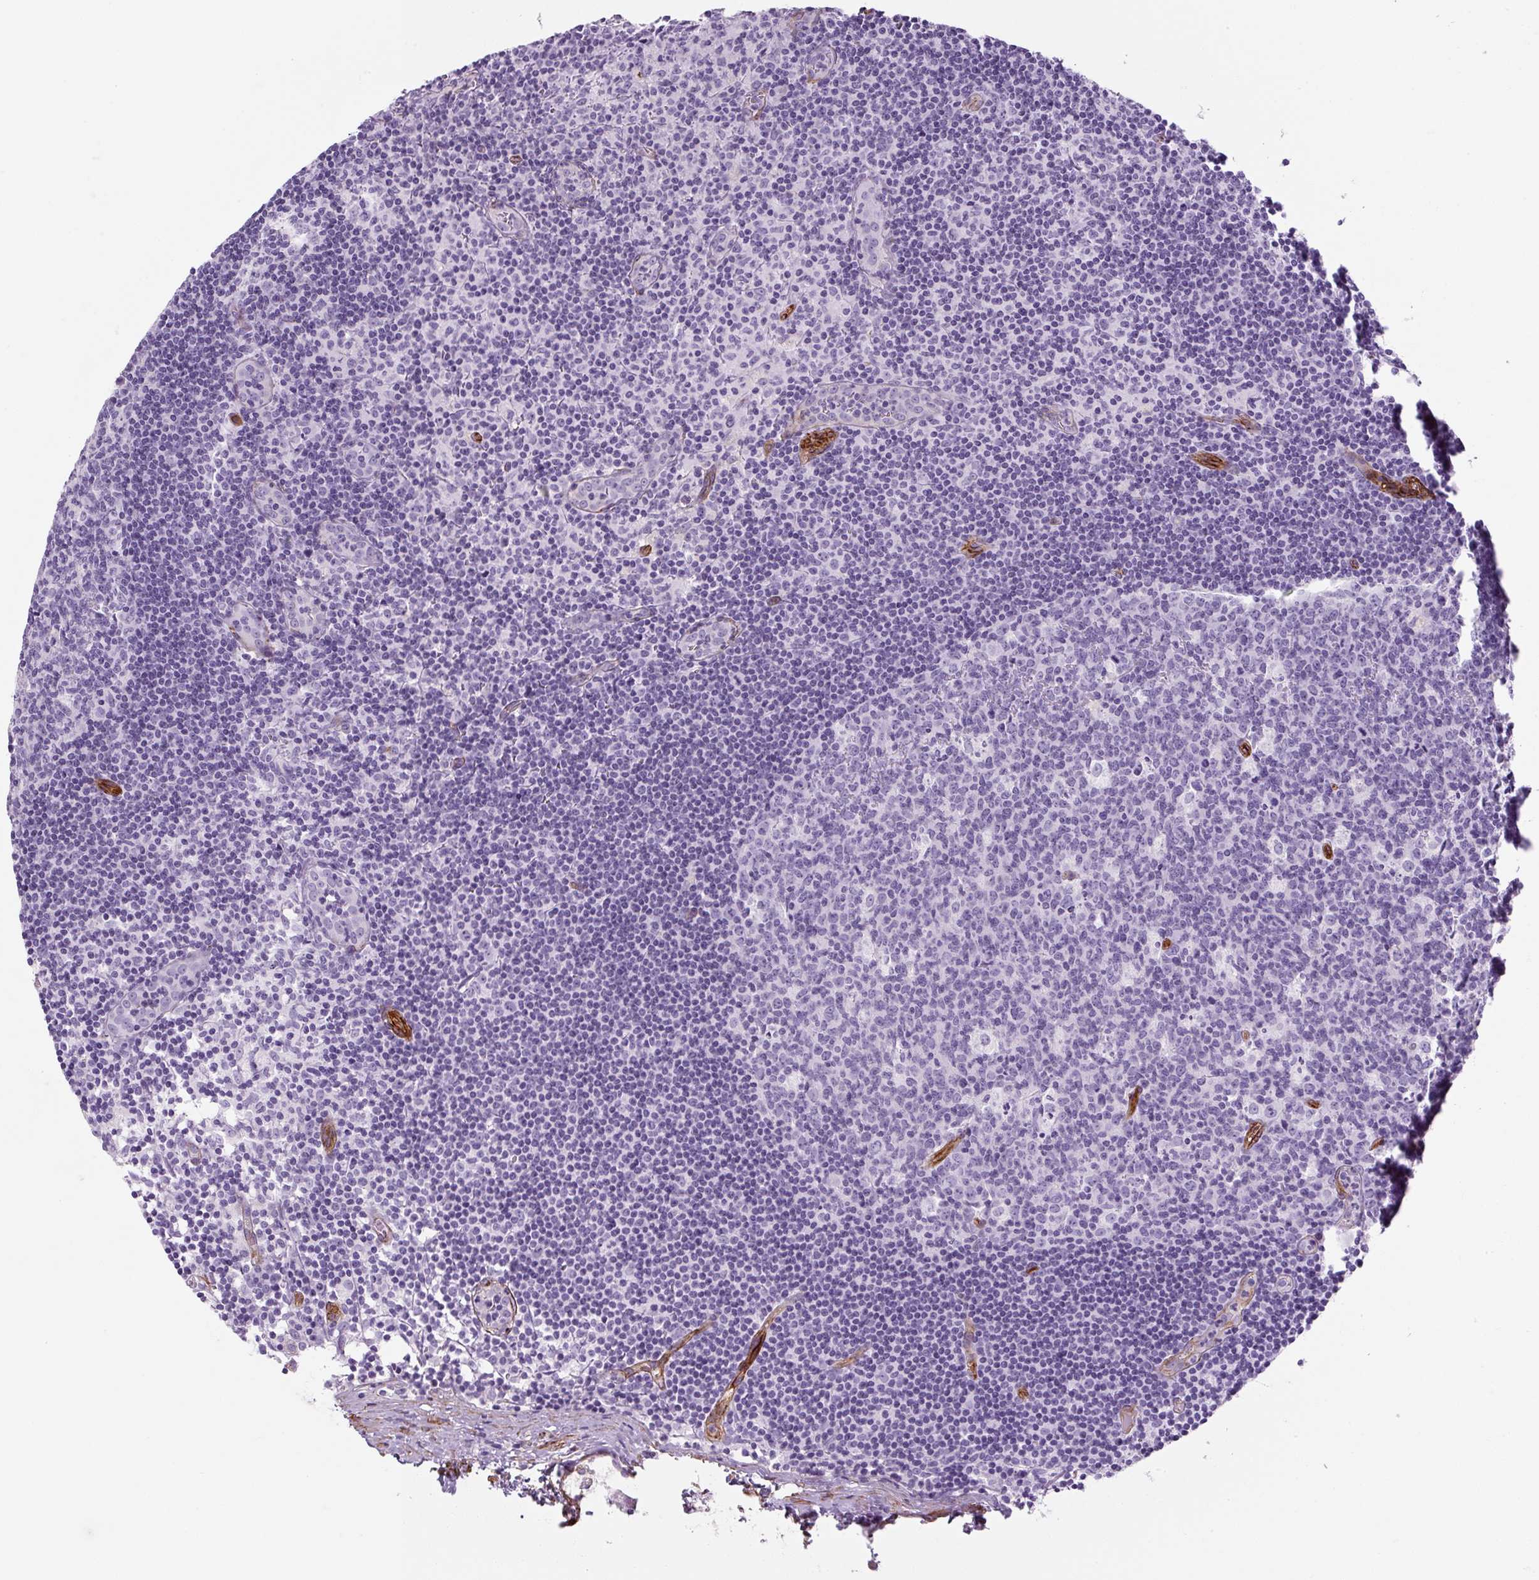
{"staining": {"intensity": "negative", "quantity": "none", "location": "none"}, "tissue": "lymph node", "cell_type": "Germinal center cells", "image_type": "normal", "snomed": [{"axis": "morphology", "description": "Normal tissue, NOS"}, {"axis": "topography", "description": "Lymph node"}], "caption": "Human lymph node stained for a protein using IHC demonstrates no staining in germinal center cells.", "gene": "CAVIN3", "patient": {"sex": "female", "age": 45}}